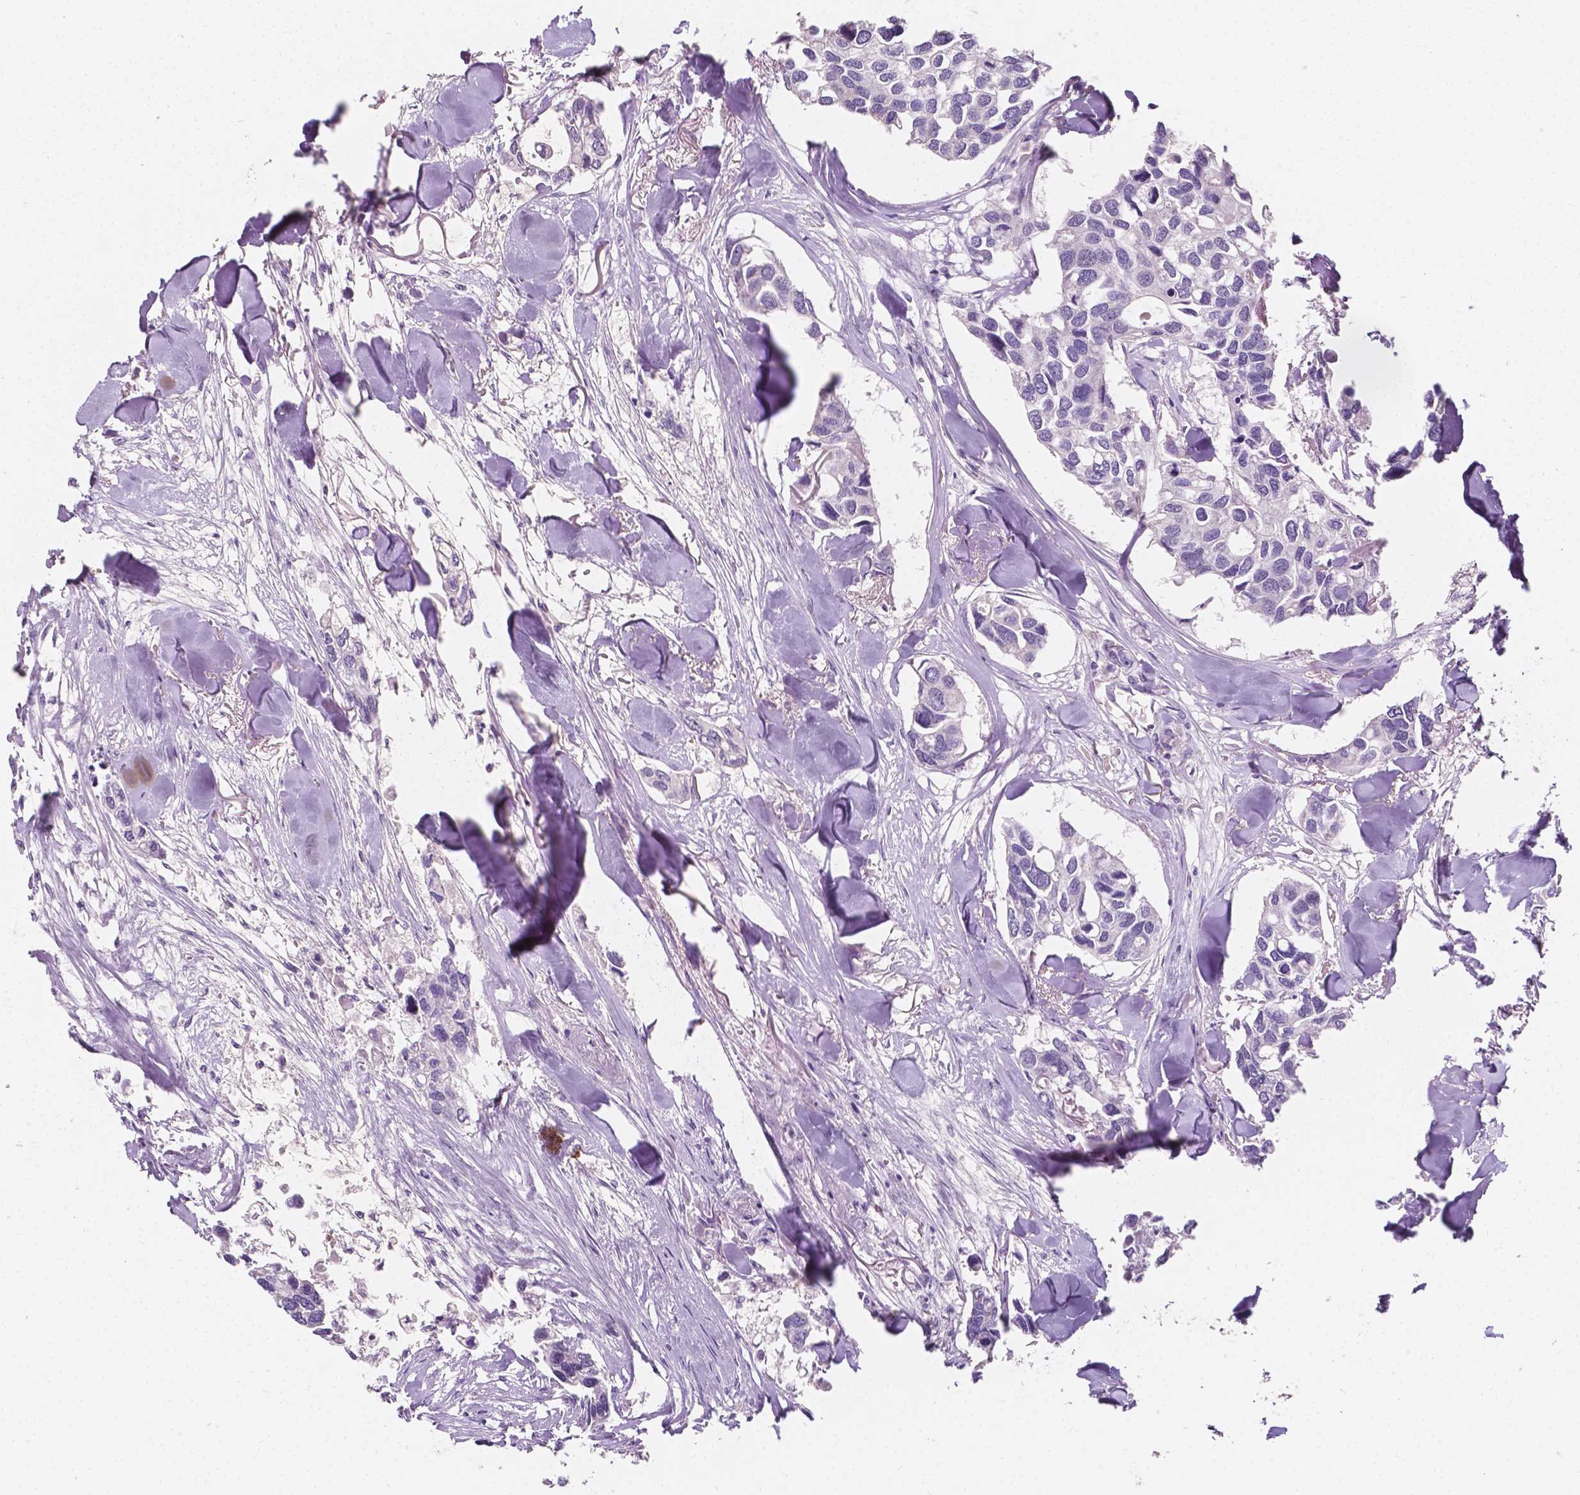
{"staining": {"intensity": "negative", "quantity": "none", "location": "none"}, "tissue": "breast cancer", "cell_type": "Tumor cells", "image_type": "cancer", "snomed": [{"axis": "morphology", "description": "Duct carcinoma"}, {"axis": "topography", "description": "Breast"}], "caption": "Immunohistochemical staining of breast cancer shows no significant staining in tumor cells. The staining was performed using DAB (3,3'-diaminobenzidine) to visualize the protein expression in brown, while the nuclei were stained in blue with hematoxylin (Magnification: 20x).", "gene": "TAL1", "patient": {"sex": "female", "age": 83}}